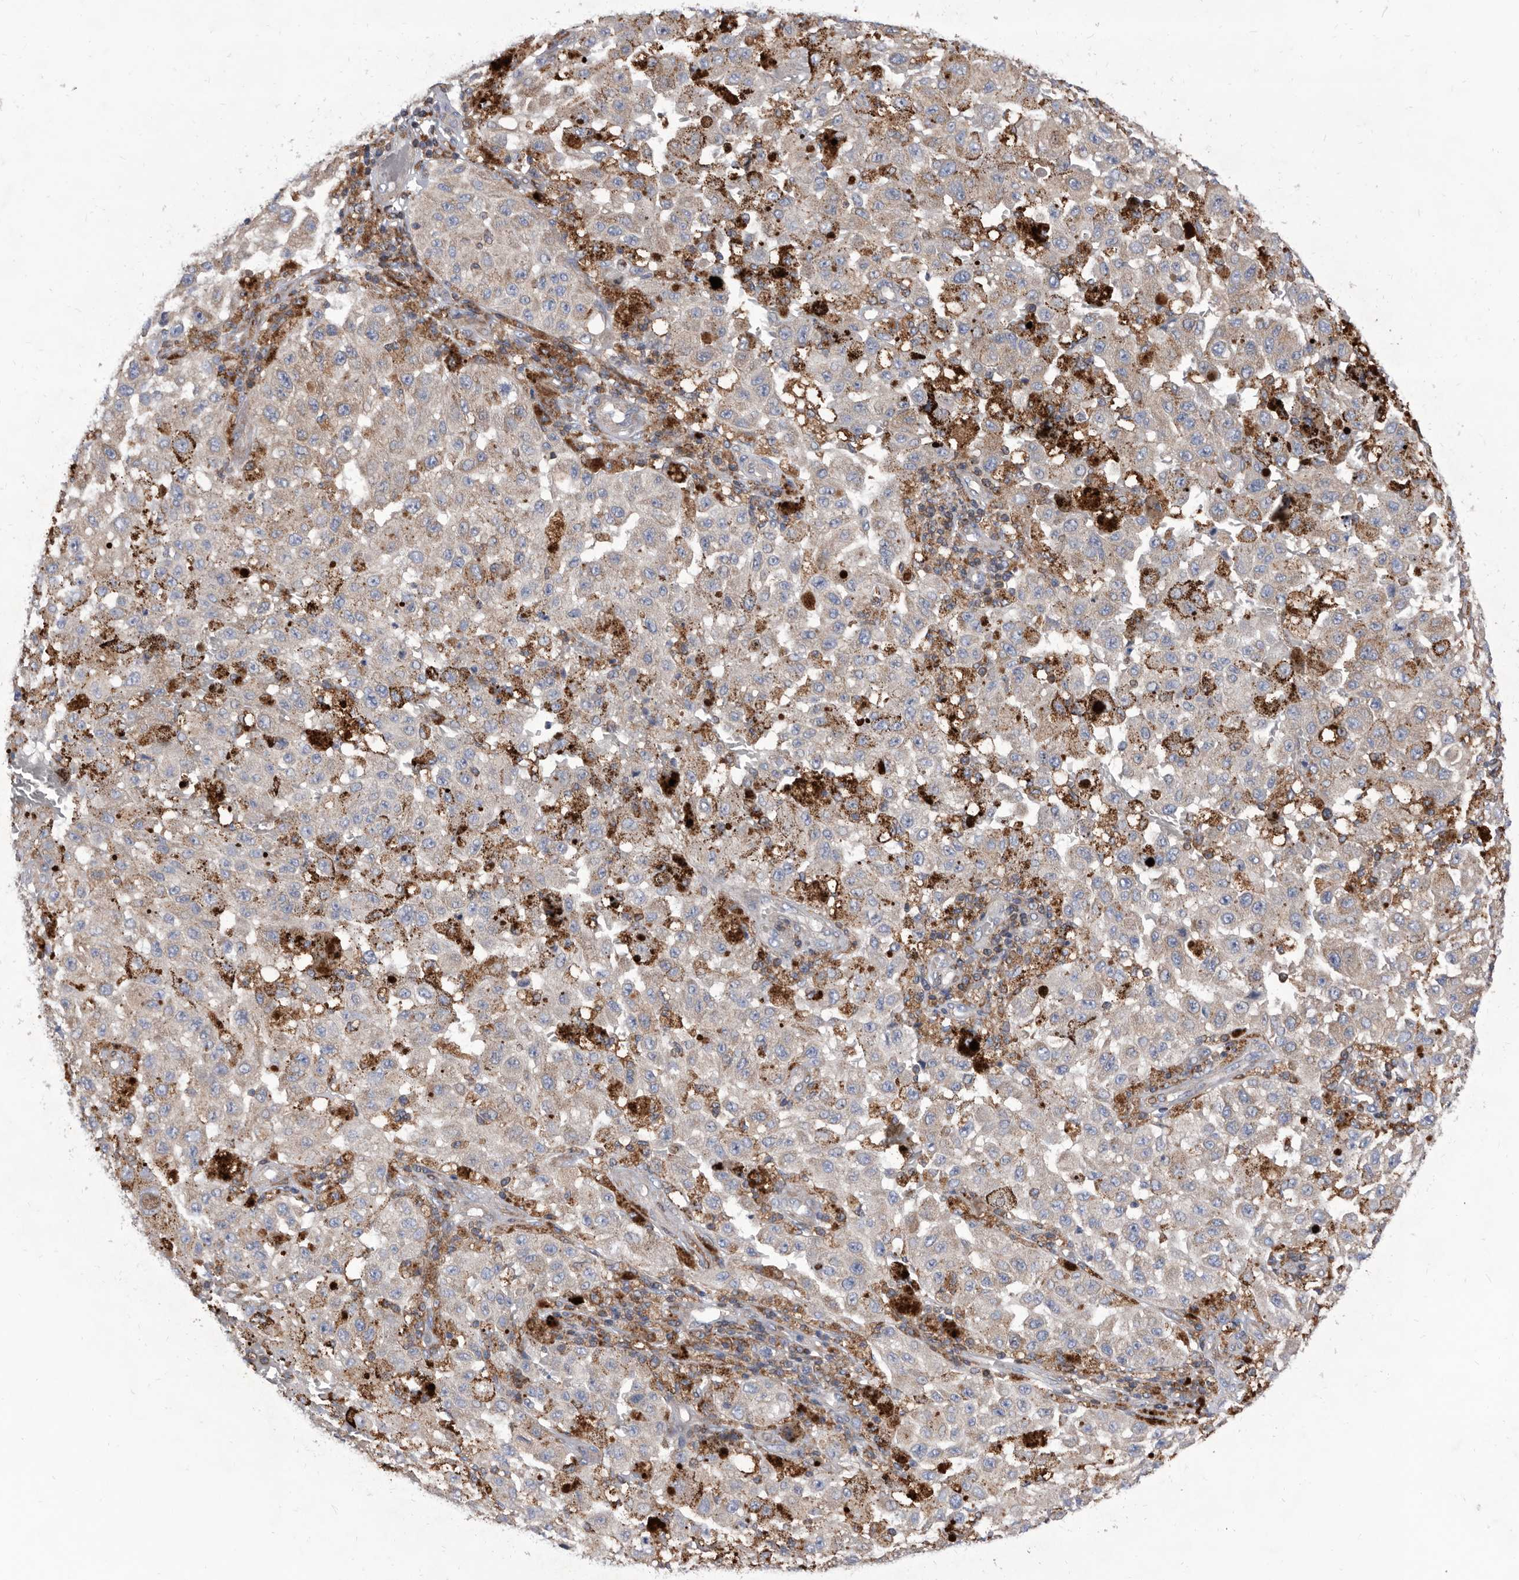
{"staining": {"intensity": "negative", "quantity": "none", "location": "none"}, "tissue": "melanoma", "cell_type": "Tumor cells", "image_type": "cancer", "snomed": [{"axis": "morphology", "description": "Malignant melanoma, NOS"}, {"axis": "topography", "description": "Skin"}], "caption": "This is a image of immunohistochemistry (IHC) staining of melanoma, which shows no positivity in tumor cells.", "gene": "SMG7", "patient": {"sex": "female", "age": 64}}